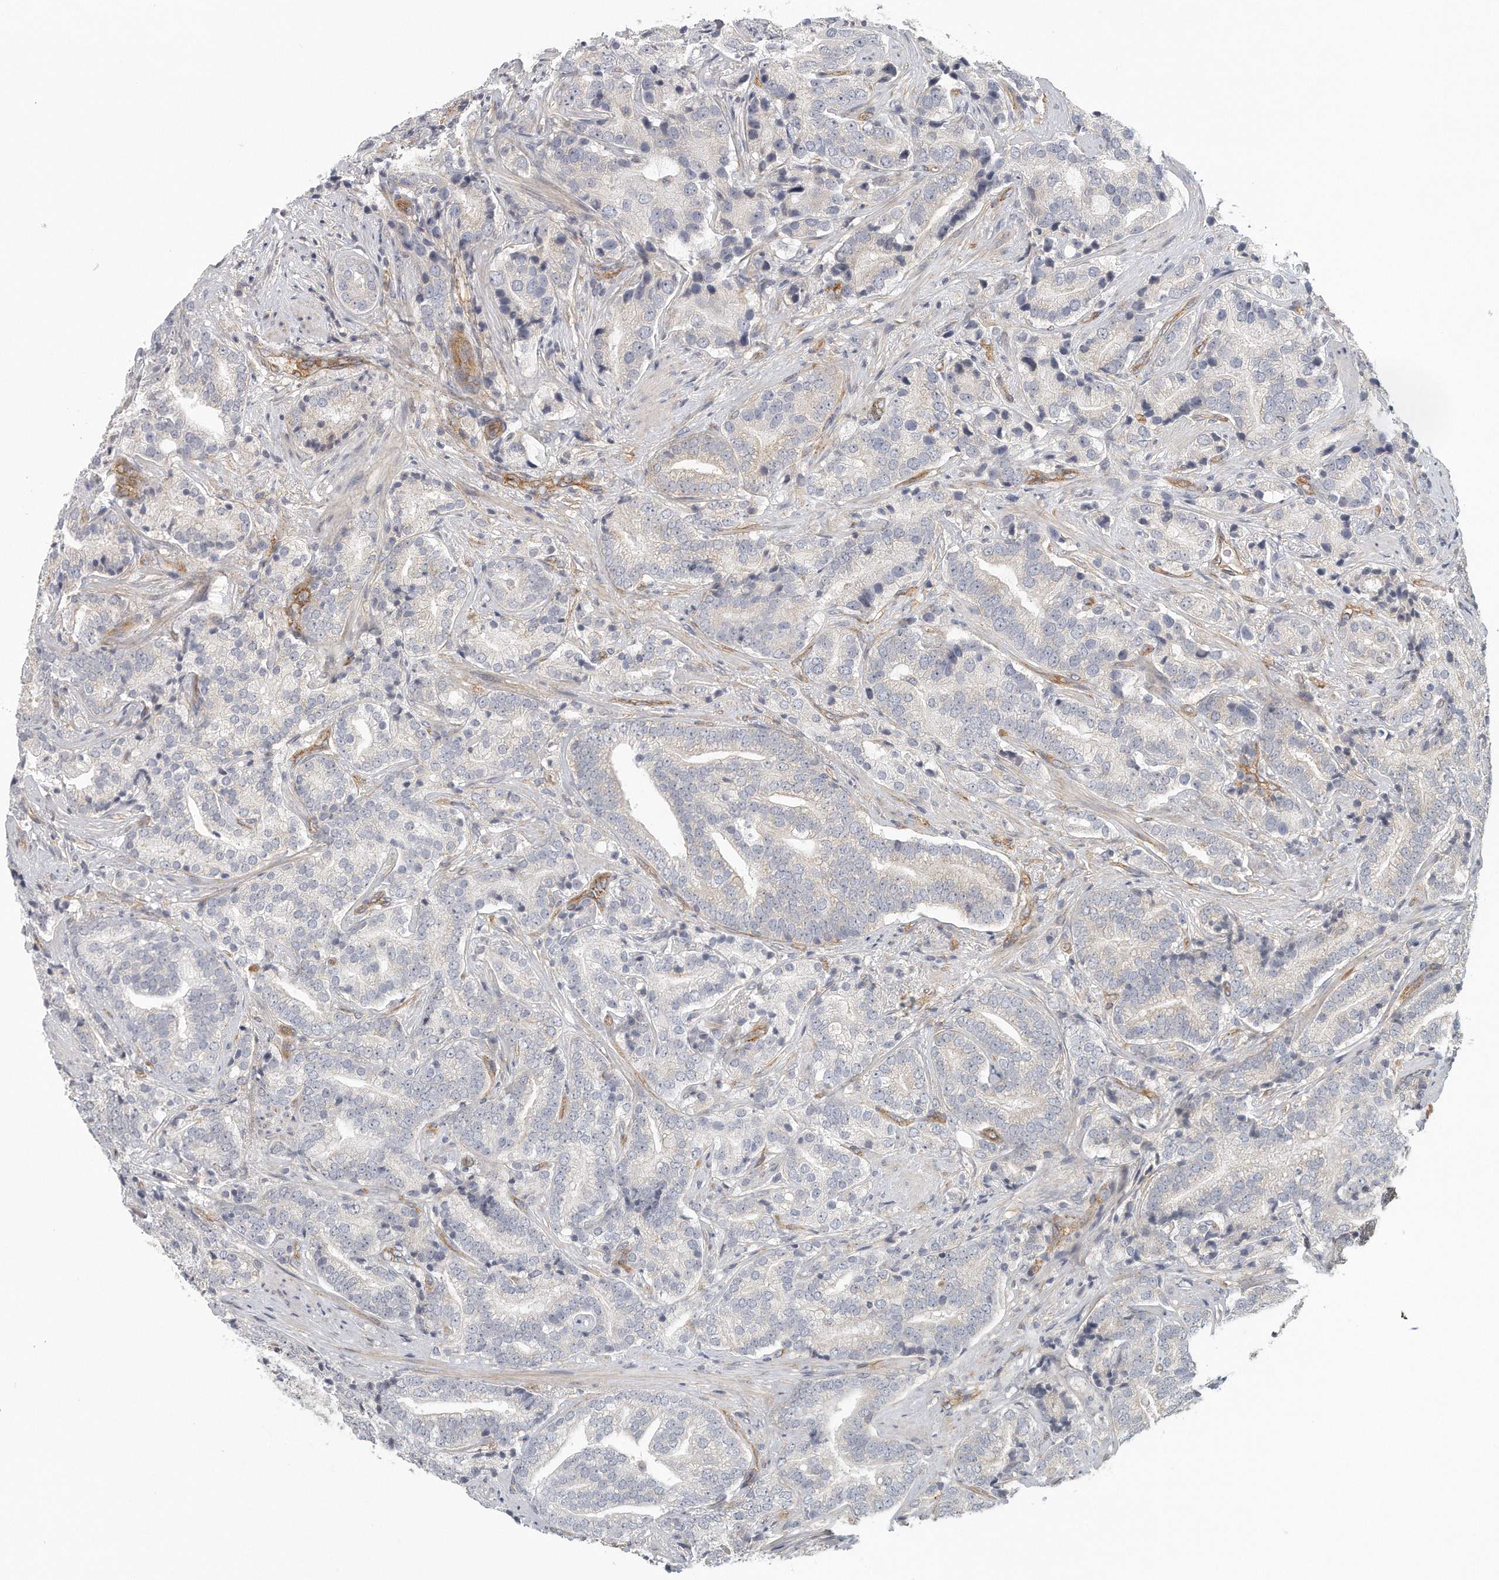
{"staining": {"intensity": "negative", "quantity": "none", "location": "none"}, "tissue": "prostate cancer", "cell_type": "Tumor cells", "image_type": "cancer", "snomed": [{"axis": "morphology", "description": "Adenocarcinoma, High grade"}, {"axis": "topography", "description": "Prostate"}], "caption": "DAB immunohistochemical staining of prostate cancer (adenocarcinoma (high-grade)) demonstrates no significant staining in tumor cells. (Stains: DAB IHC with hematoxylin counter stain, Microscopy: brightfield microscopy at high magnification).", "gene": "MTERF4", "patient": {"sex": "male", "age": 57}}